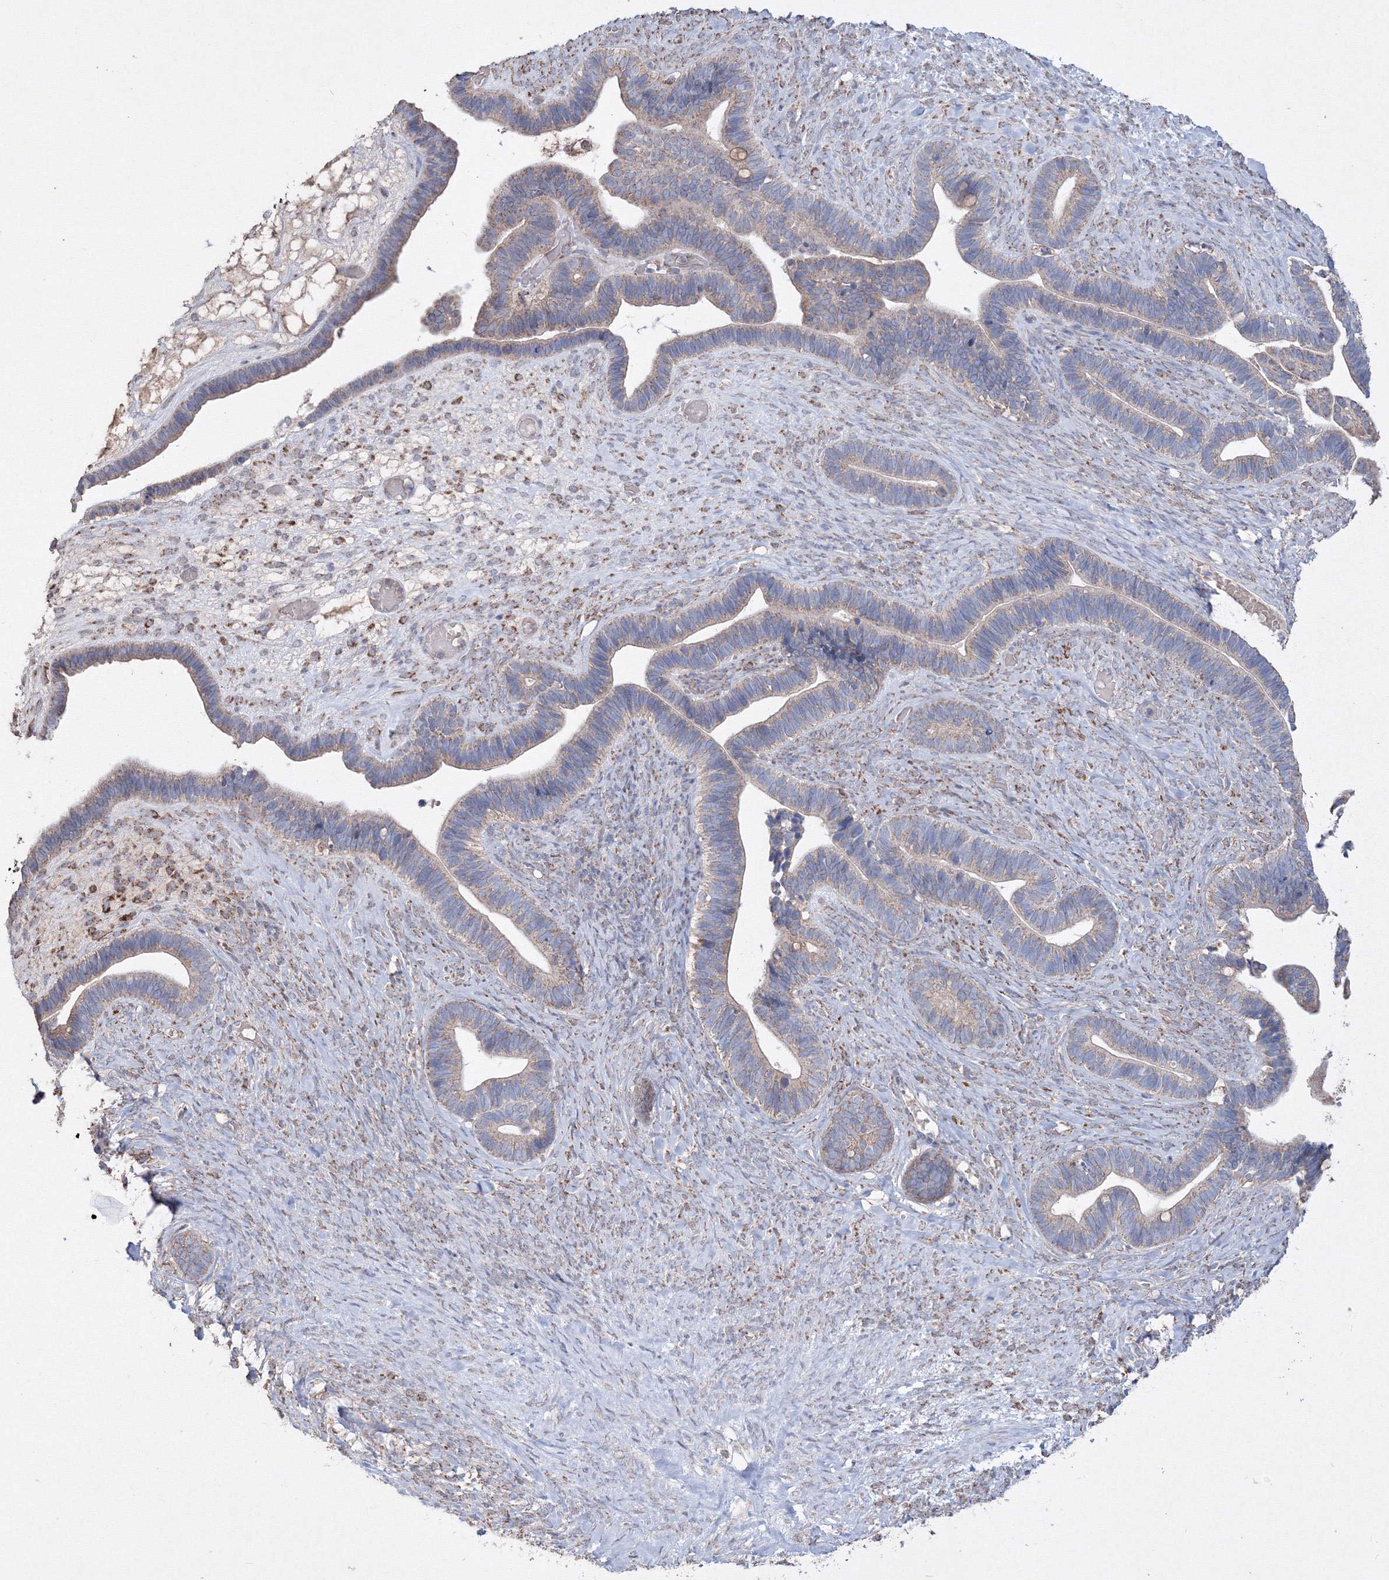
{"staining": {"intensity": "moderate", "quantity": "<25%", "location": "cytoplasmic/membranous"}, "tissue": "ovarian cancer", "cell_type": "Tumor cells", "image_type": "cancer", "snomed": [{"axis": "morphology", "description": "Cystadenocarcinoma, serous, NOS"}, {"axis": "topography", "description": "Ovary"}], "caption": "Immunohistochemical staining of ovarian cancer (serous cystadenocarcinoma) demonstrates low levels of moderate cytoplasmic/membranous staining in approximately <25% of tumor cells.", "gene": "GRSF1", "patient": {"sex": "female", "age": 56}}